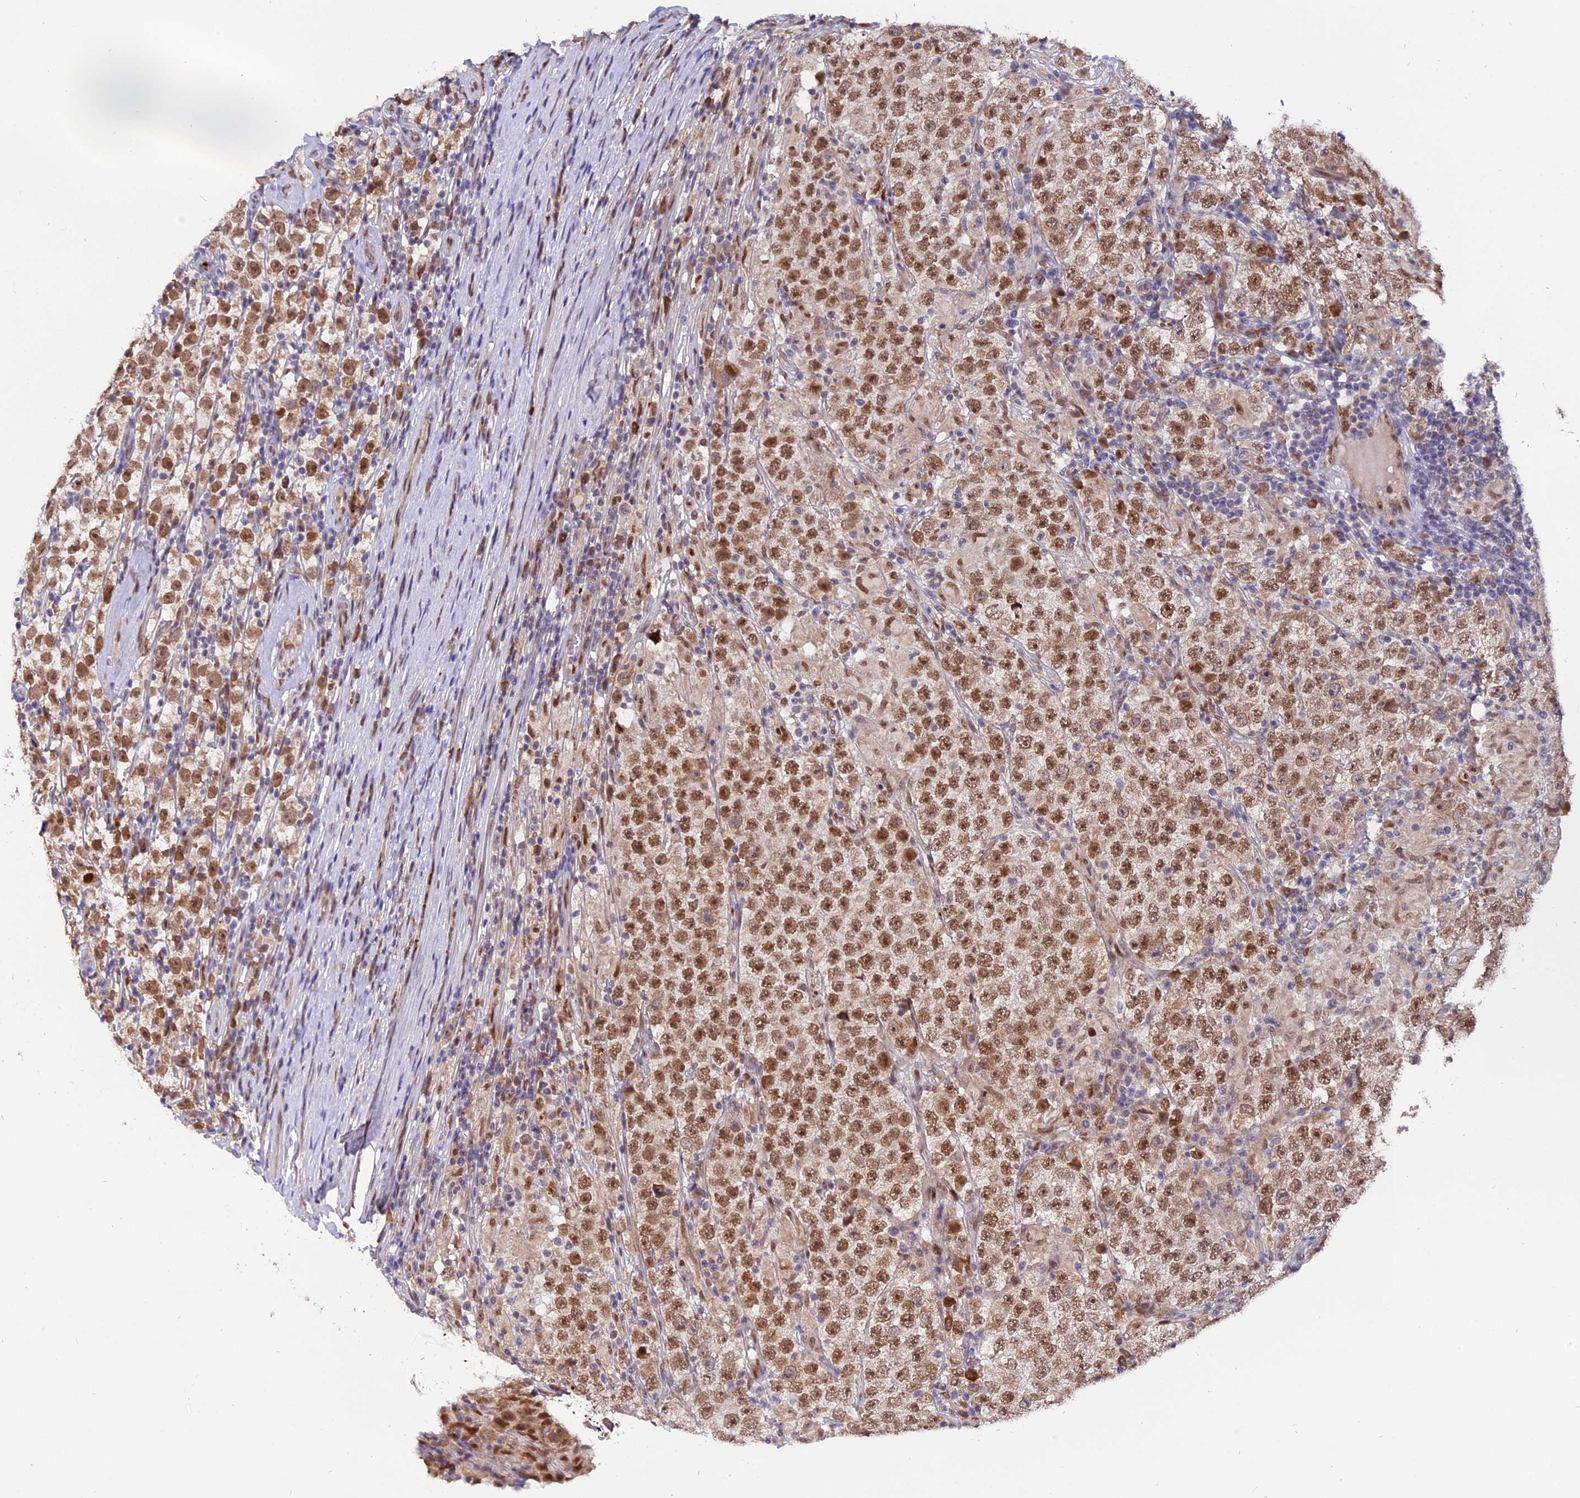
{"staining": {"intensity": "moderate", "quantity": ">75%", "location": "nuclear"}, "tissue": "testis cancer", "cell_type": "Tumor cells", "image_type": "cancer", "snomed": [{"axis": "morphology", "description": "Normal tissue, NOS"}, {"axis": "morphology", "description": "Urothelial carcinoma, High grade"}, {"axis": "morphology", "description": "Seminoma, NOS"}, {"axis": "morphology", "description": "Carcinoma, Embryonal, NOS"}, {"axis": "topography", "description": "Urinary bladder"}, {"axis": "topography", "description": "Testis"}], "caption": "This is an image of IHC staining of testis urothelial carcinoma (high-grade), which shows moderate positivity in the nuclear of tumor cells.", "gene": "FAM118B", "patient": {"sex": "male", "age": 41}}